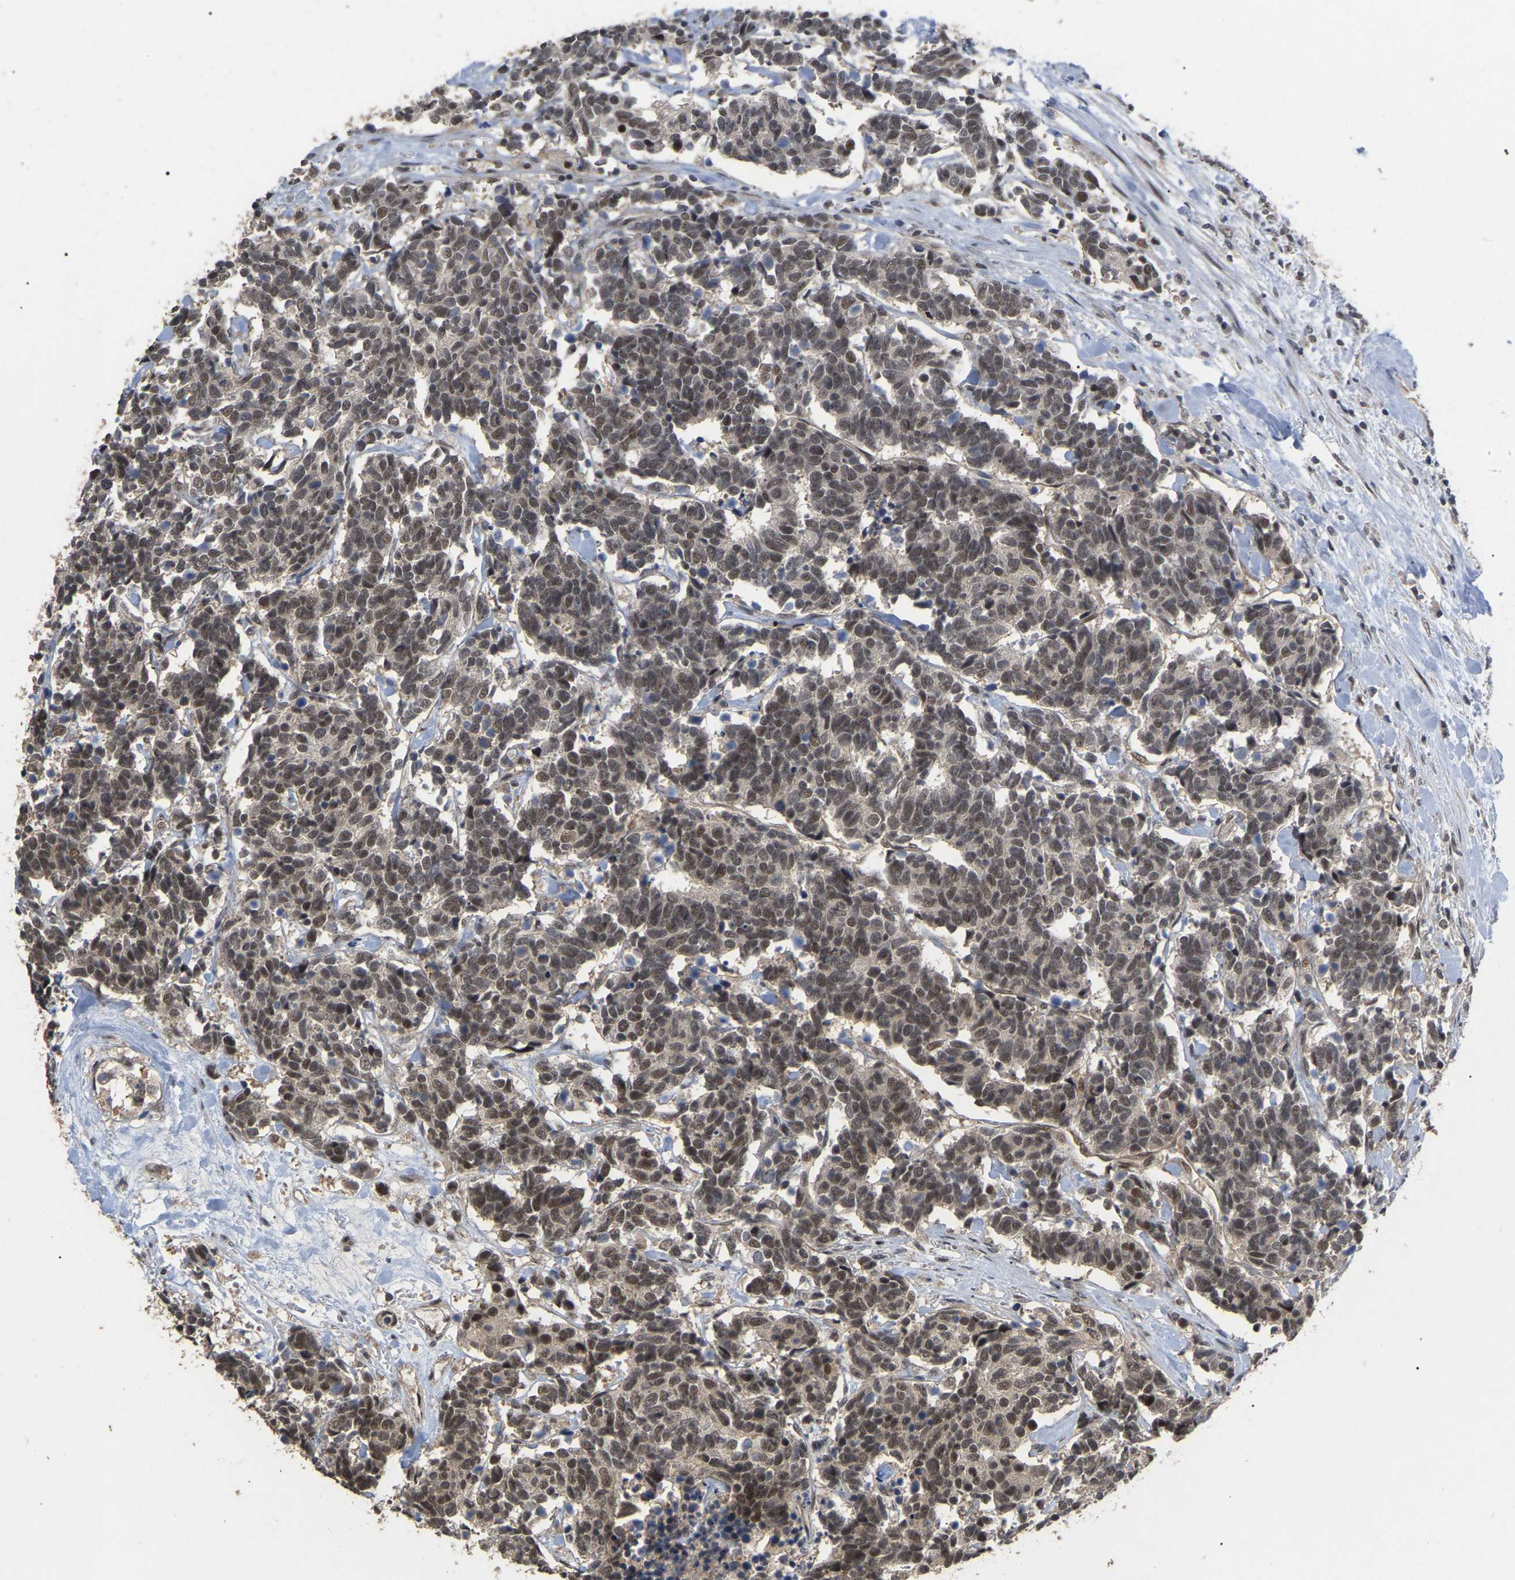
{"staining": {"intensity": "moderate", "quantity": ">75%", "location": "nuclear"}, "tissue": "carcinoid", "cell_type": "Tumor cells", "image_type": "cancer", "snomed": [{"axis": "morphology", "description": "Carcinoma, NOS"}, {"axis": "morphology", "description": "Carcinoid, malignant, NOS"}, {"axis": "topography", "description": "Urinary bladder"}], "caption": "A brown stain shows moderate nuclear staining of a protein in human carcinoma tumor cells.", "gene": "JAZF1", "patient": {"sex": "male", "age": 57}}